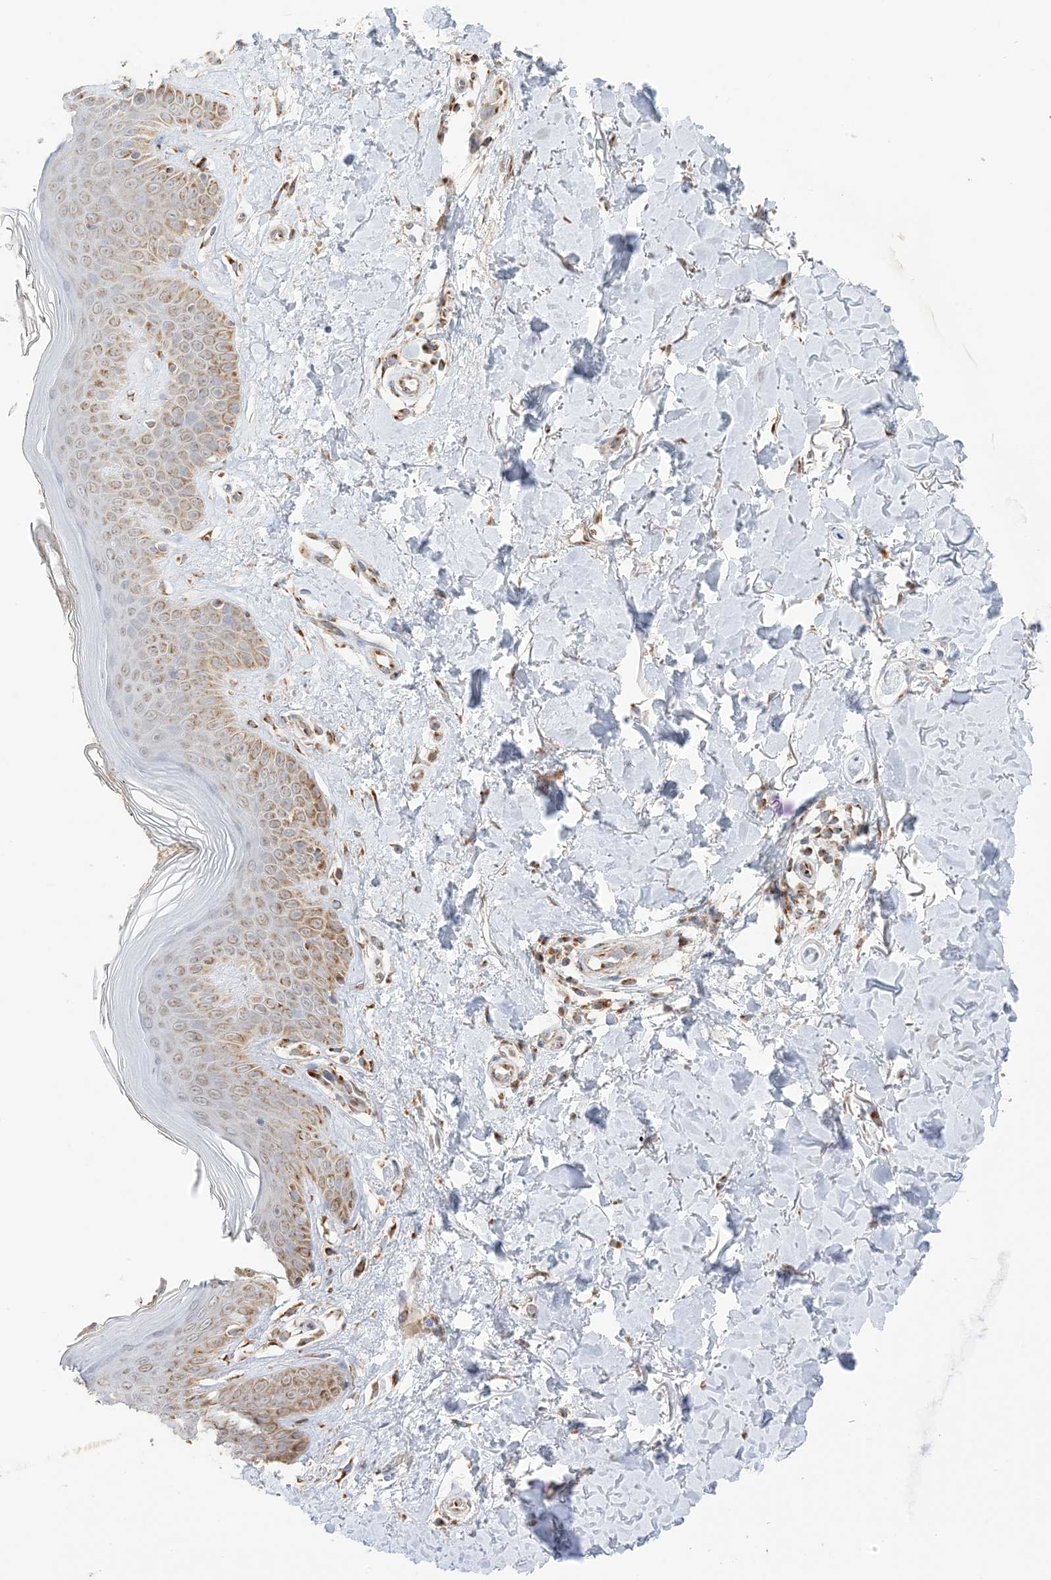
{"staining": {"intensity": "moderate", "quantity": ">75%", "location": "cytoplasmic/membranous"}, "tissue": "skin", "cell_type": "Fibroblasts", "image_type": "normal", "snomed": [{"axis": "morphology", "description": "Normal tissue, NOS"}, {"axis": "topography", "description": "Skin"}], "caption": "Brown immunohistochemical staining in normal skin reveals moderate cytoplasmic/membranous positivity in approximately >75% of fibroblasts.", "gene": "SLC25A12", "patient": {"sex": "female", "age": 64}}